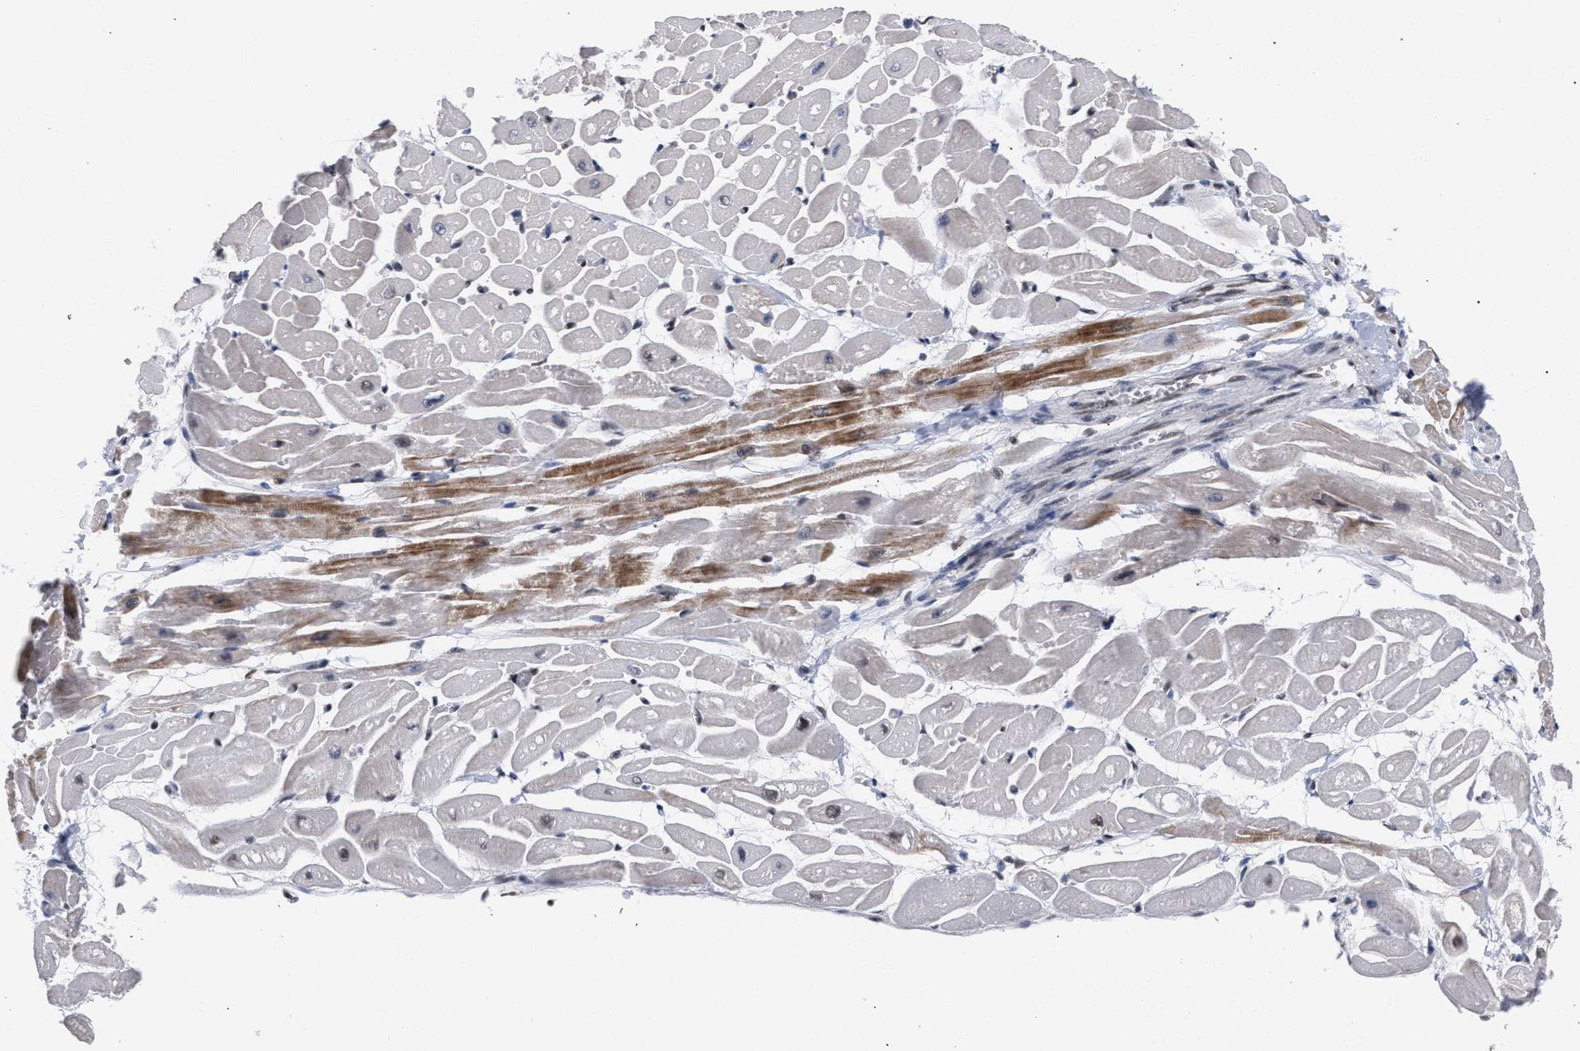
{"staining": {"intensity": "moderate", "quantity": "25%-75%", "location": "cytoplasmic/membranous,nuclear"}, "tissue": "heart muscle", "cell_type": "Cardiomyocytes", "image_type": "normal", "snomed": [{"axis": "morphology", "description": "Normal tissue, NOS"}, {"axis": "topography", "description": "Heart"}], "caption": "This is a photomicrograph of immunohistochemistry staining of unremarkable heart muscle, which shows moderate staining in the cytoplasmic/membranous,nuclear of cardiomyocytes.", "gene": "SCAF4", "patient": {"sex": "male", "age": 45}}